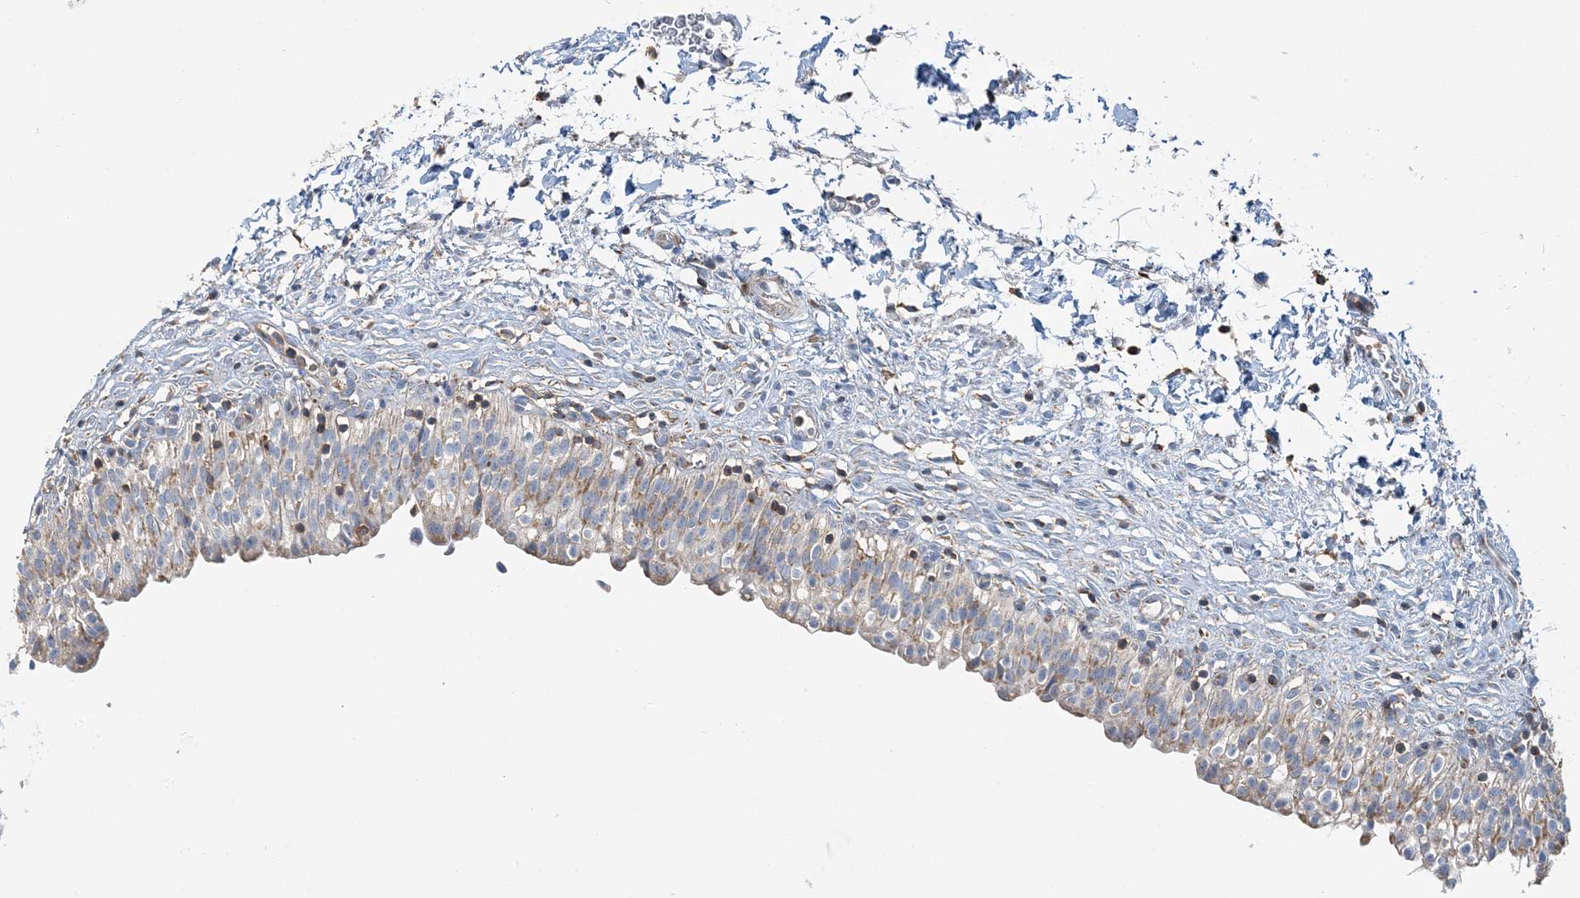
{"staining": {"intensity": "moderate", "quantity": "<25%", "location": "cytoplasmic/membranous"}, "tissue": "urinary bladder", "cell_type": "Urothelial cells", "image_type": "normal", "snomed": [{"axis": "morphology", "description": "Normal tissue, NOS"}, {"axis": "topography", "description": "Urinary bladder"}], "caption": "A high-resolution image shows IHC staining of normal urinary bladder, which demonstrates moderate cytoplasmic/membranous positivity in about <25% of urothelial cells.", "gene": "TMLHE", "patient": {"sex": "male", "age": 55}}